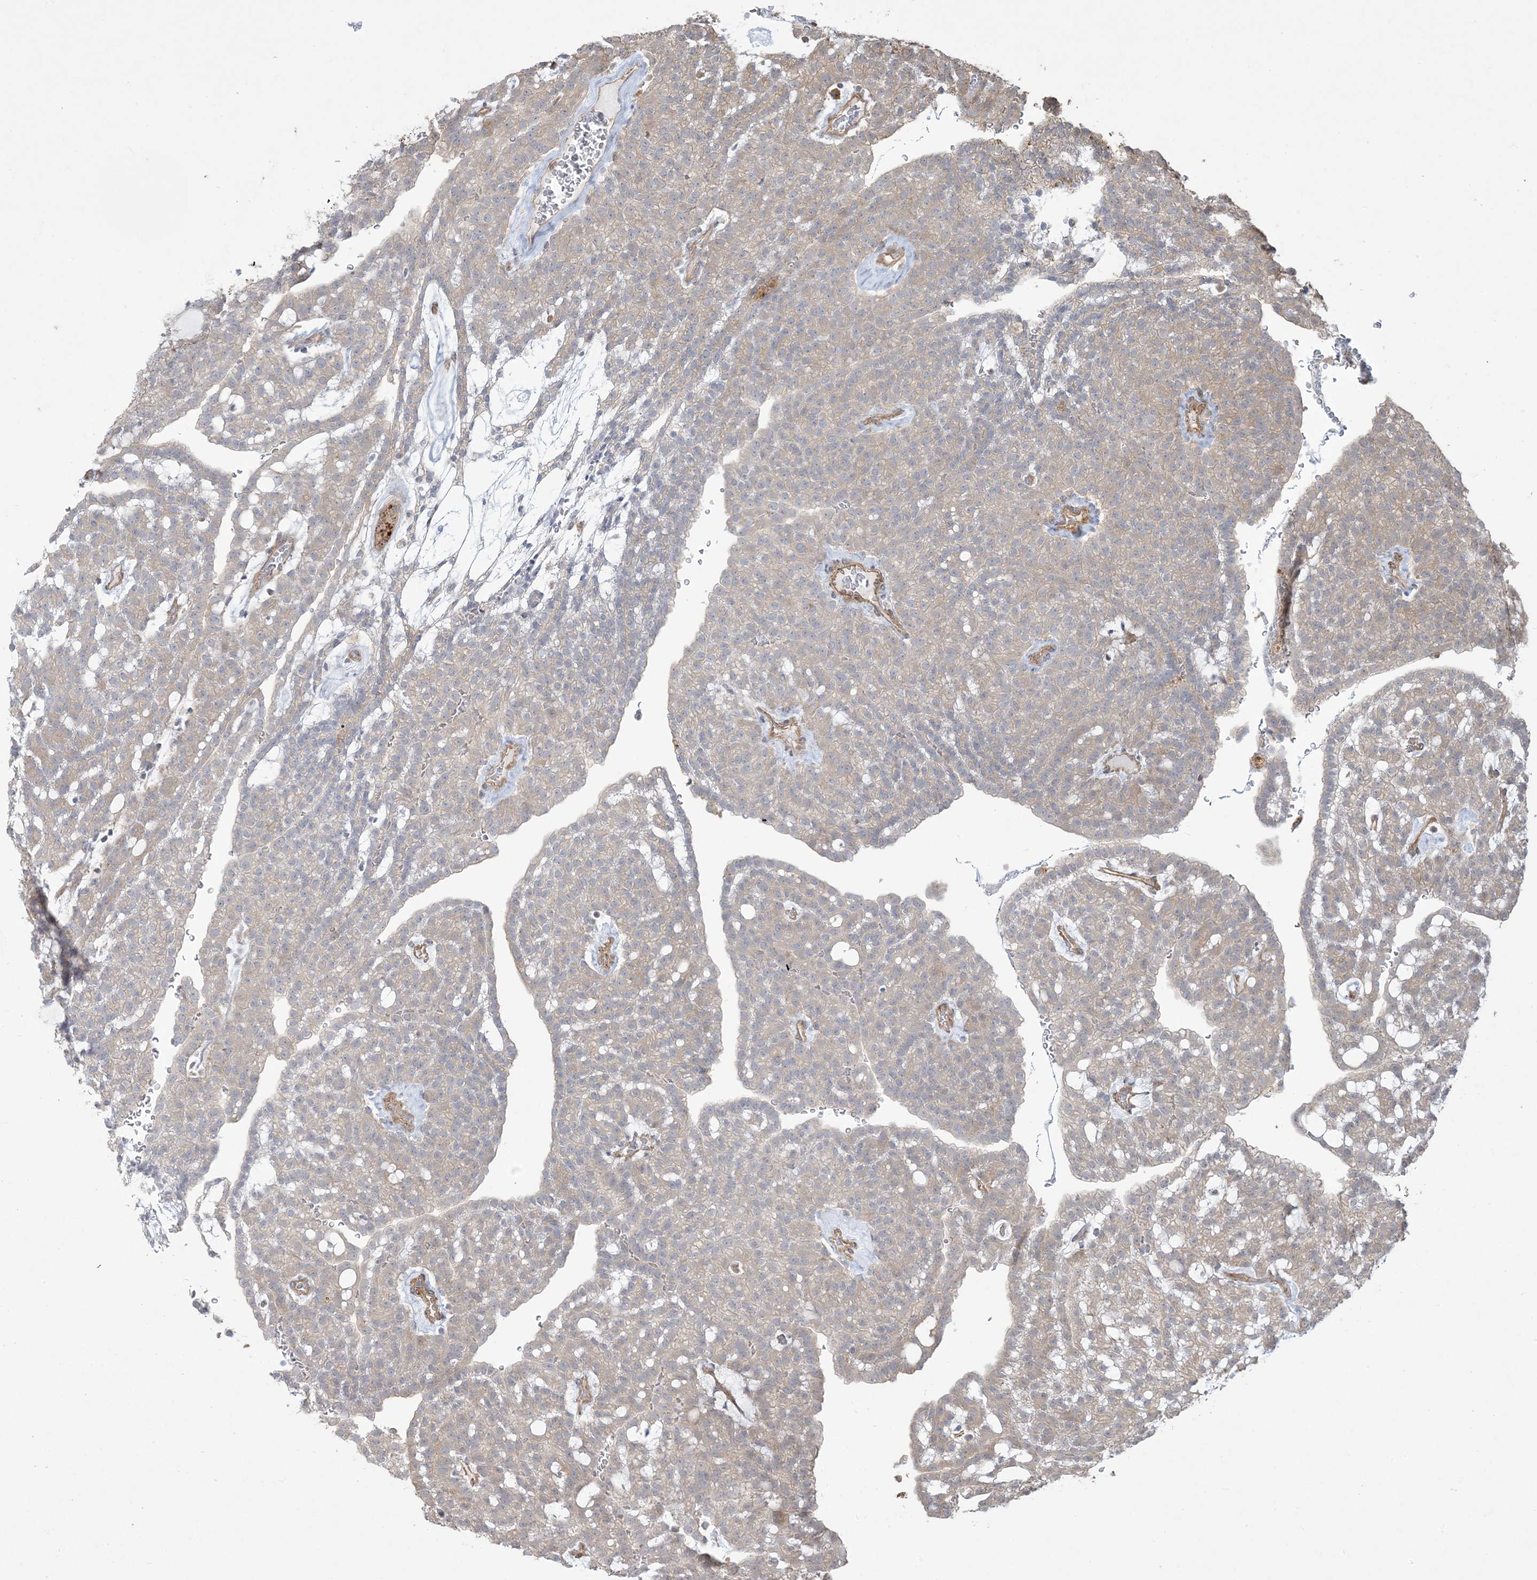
{"staining": {"intensity": "negative", "quantity": "none", "location": "none"}, "tissue": "renal cancer", "cell_type": "Tumor cells", "image_type": "cancer", "snomed": [{"axis": "morphology", "description": "Adenocarcinoma, NOS"}, {"axis": "topography", "description": "Kidney"}], "caption": "The micrograph demonstrates no significant staining in tumor cells of renal adenocarcinoma. (DAB IHC visualized using brightfield microscopy, high magnification).", "gene": "KLHL18", "patient": {"sex": "male", "age": 63}}